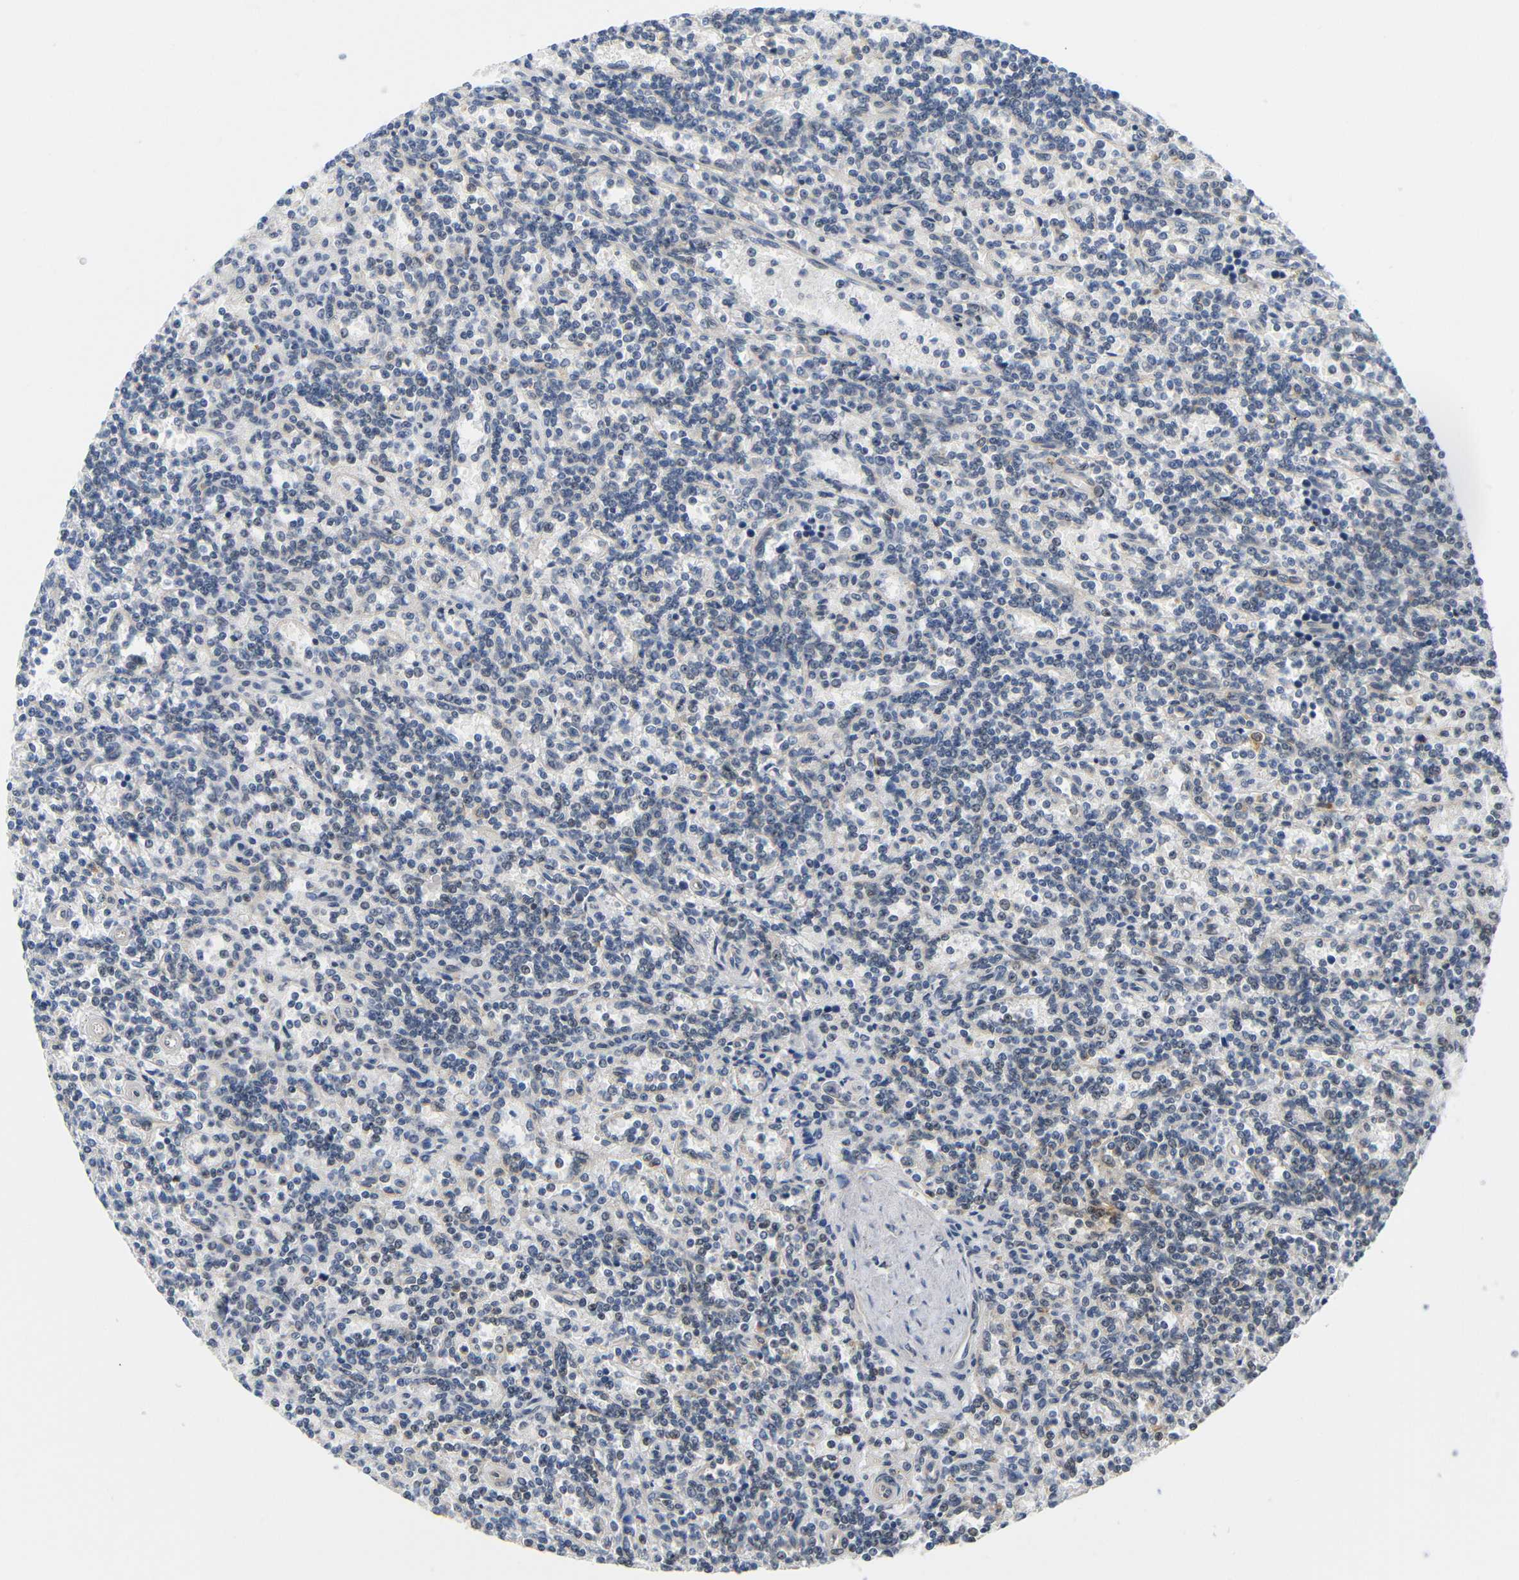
{"staining": {"intensity": "weak", "quantity": "<25%", "location": "nuclear"}, "tissue": "lymphoma", "cell_type": "Tumor cells", "image_type": "cancer", "snomed": [{"axis": "morphology", "description": "Malignant lymphoma, non-Hodgkin's type, Low grade"}, {"axis": "topography", "description": "Spleen"}], "caption": "There is no significant staining in tumor cells of lymphoma.", "gene": "GJA5", "patient": {"sex": "male", "age": 73}}